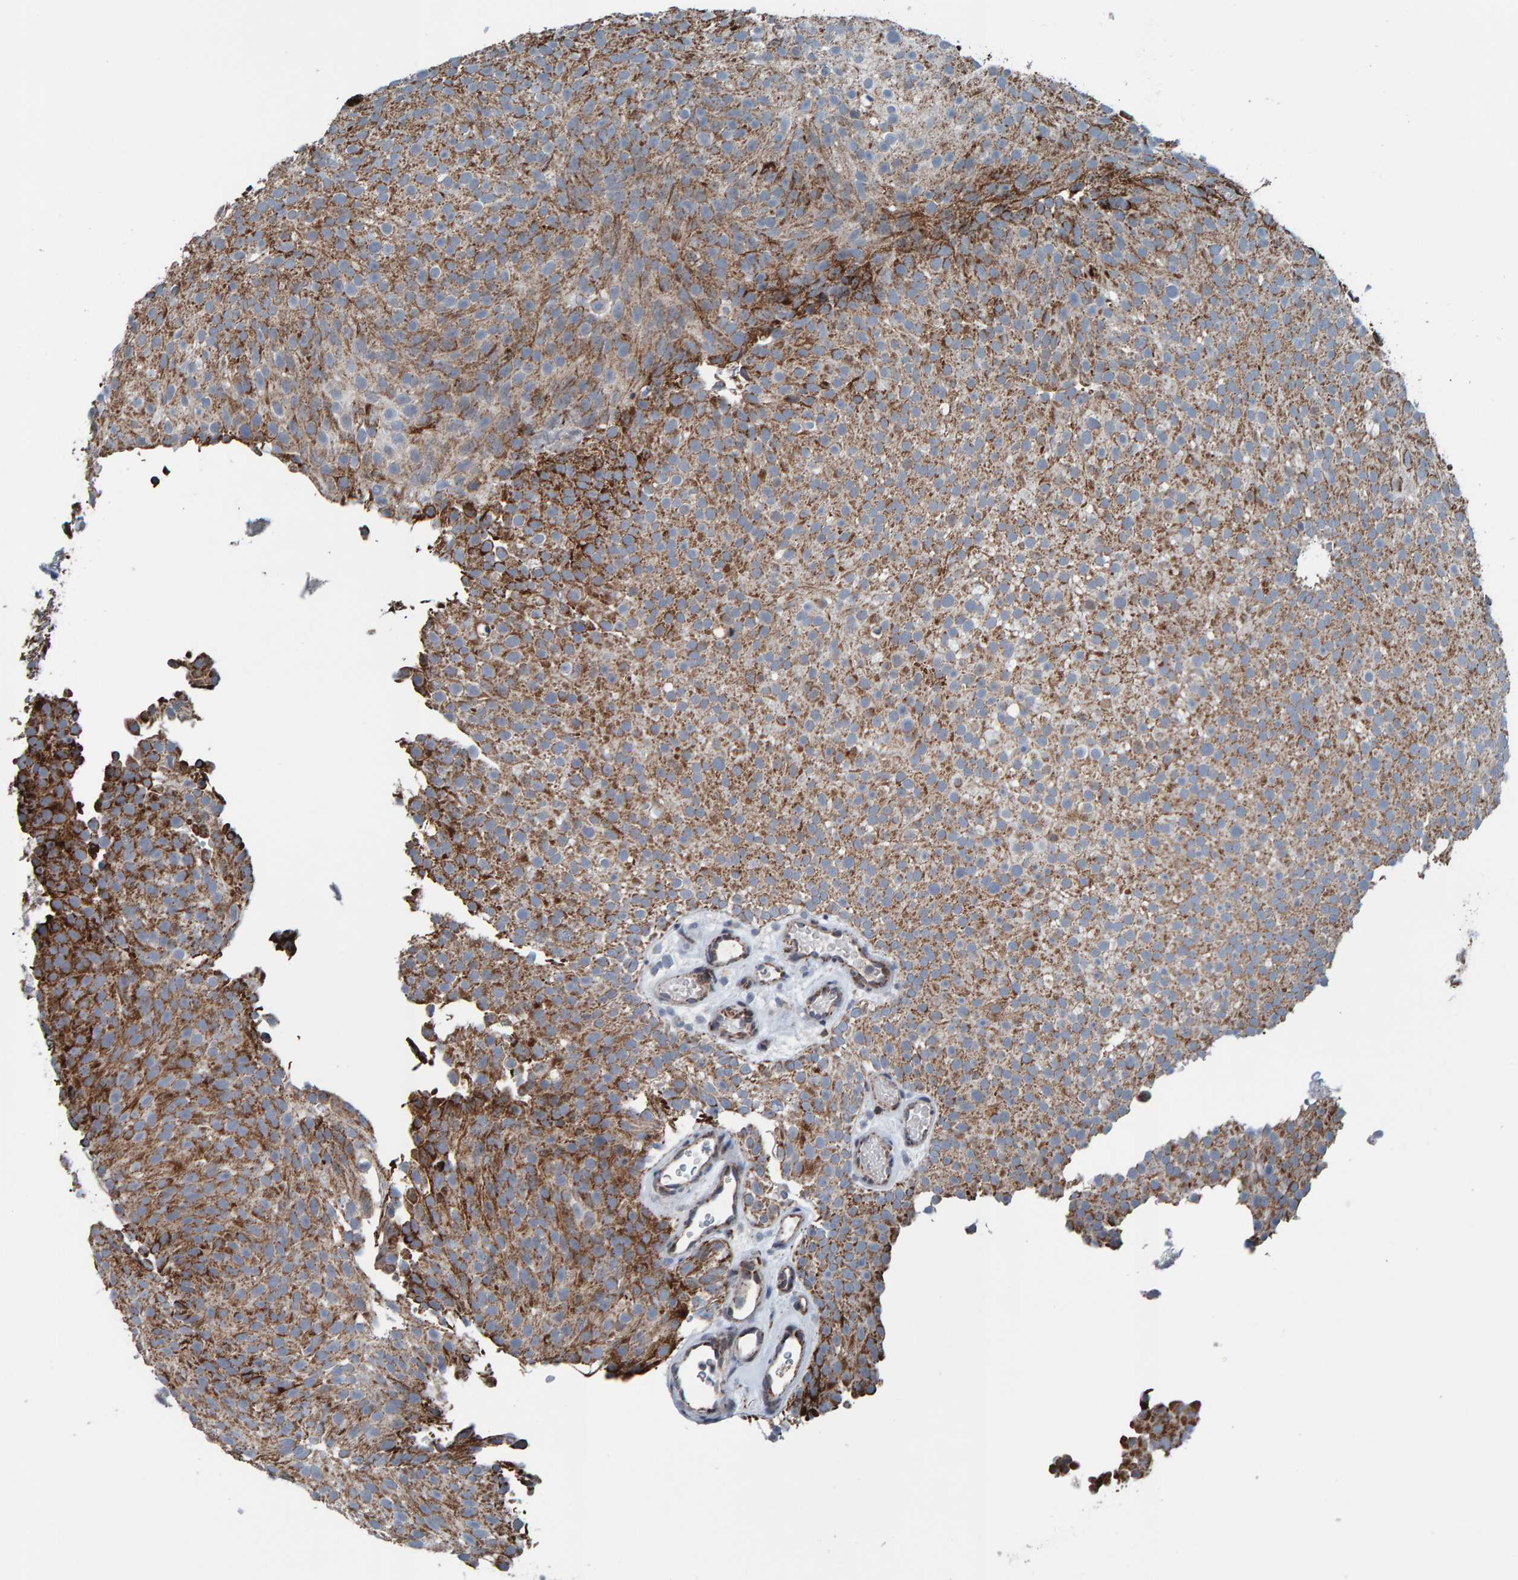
{"staining": {"intensity": "strong", "quantity": "25%-75%", "location": "cytoplasmic/membranous"}, "tissue": "urothelial cancer", "cell_type": "Tumor cells", "image_type": "cancer", "snomed": [{"axis": "morphology", "description": "Urothelial carcinoma, Low grade"}, {"axis": "topography", "description": "Urinary bladder"}], "caption": "Urothelial carcinoma (low-grade) was stained to show a protein in brown. There is high levels of strong cytoplasmic/membranous staining in about 25%-75% of tumor cells.", "gene": "ZNF48", "patient": {"sex": "male", "age": 78}}